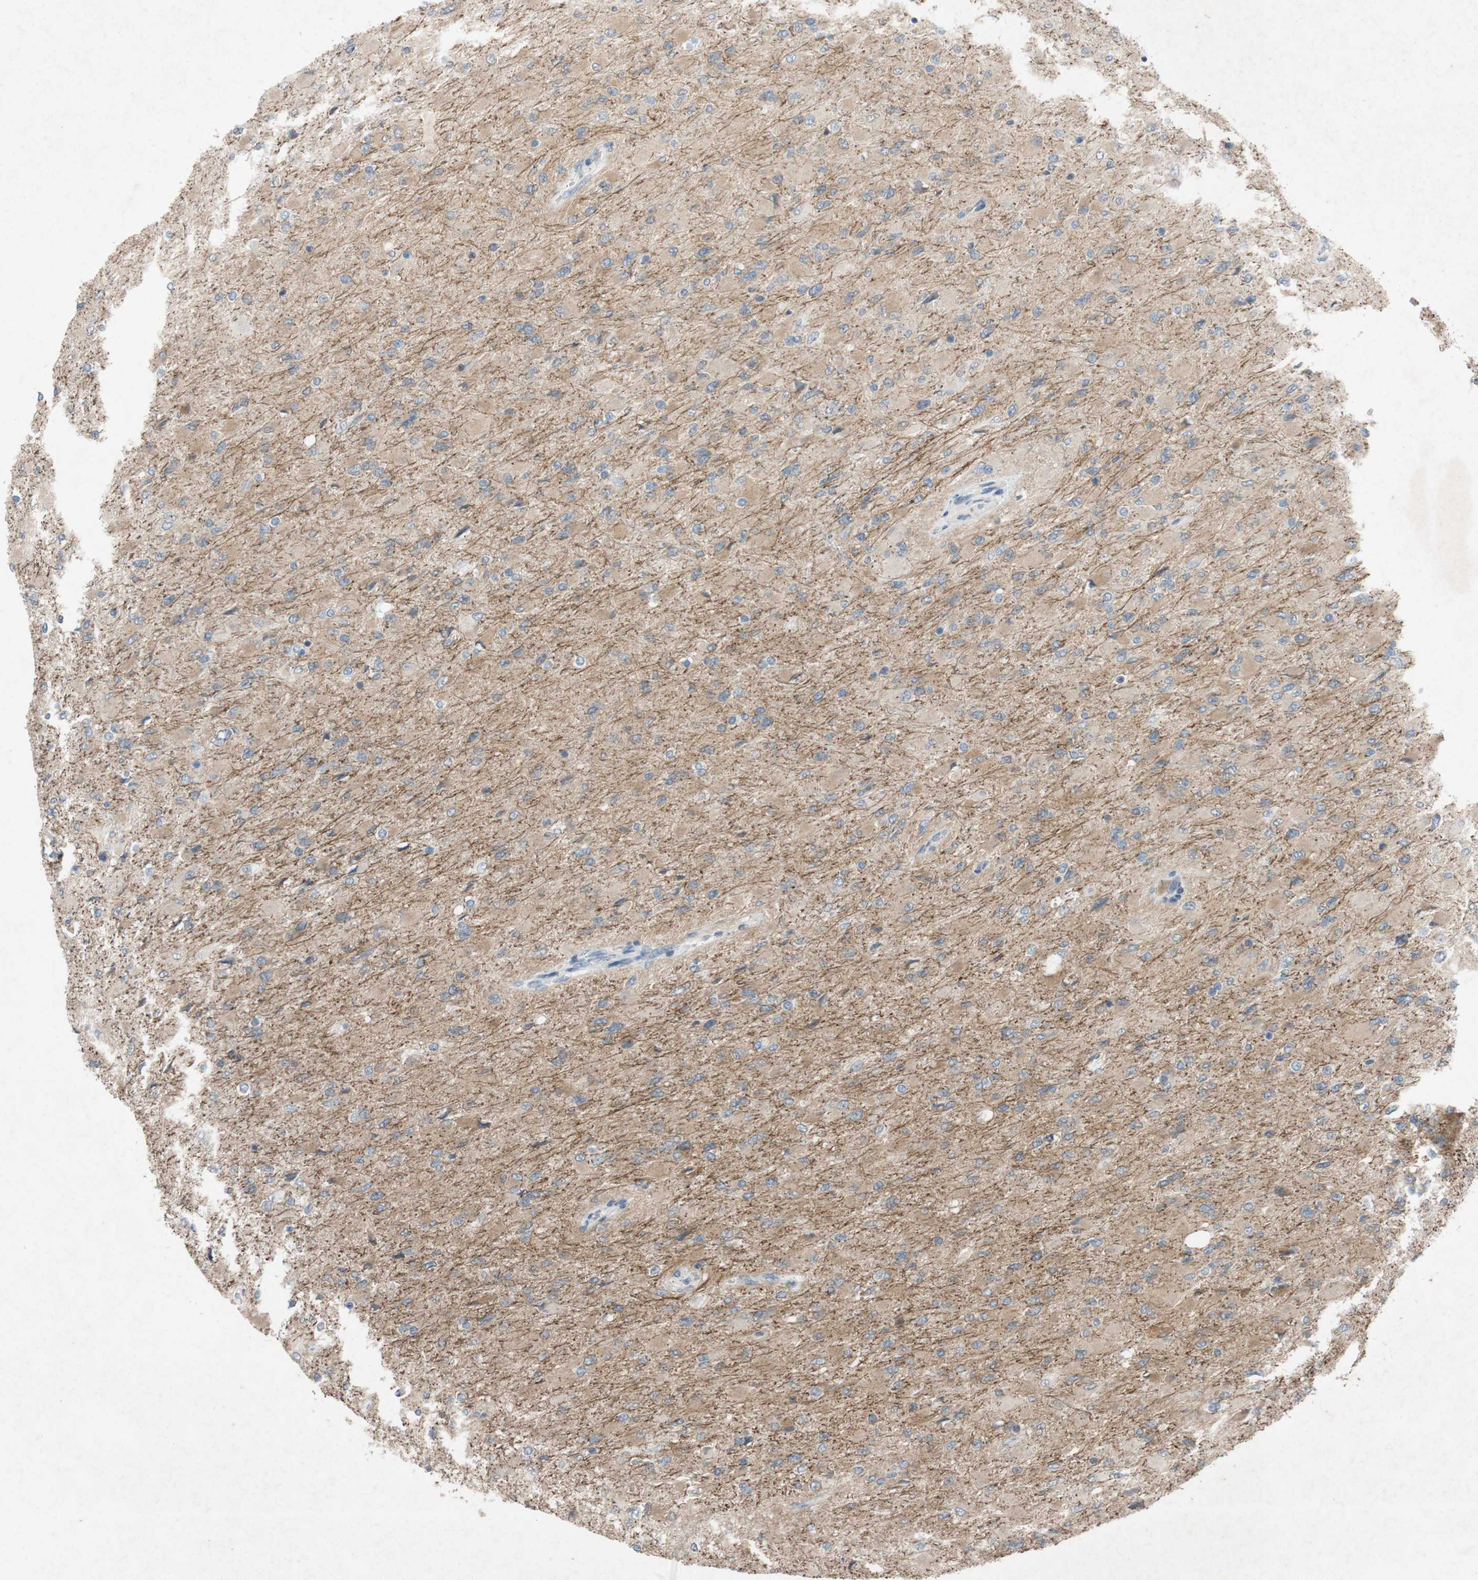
{"staining": {"intensity": "negative", "quantity": "none", "location": "none"}, "tissue": "glioma", "cell_type": "Tumor cells", "image_type": "cancer", "snomed": [{"axis": "morphology", "description": "Glioma, malignant, High grade"}, {"axis": "topography", "description": "Cerebral cortex"}], "caption": "Image shows no significant protein positivity in tumor cells of glioma.", "gene": "ADD2", "patient": {"sex": "female", "age": 36}}